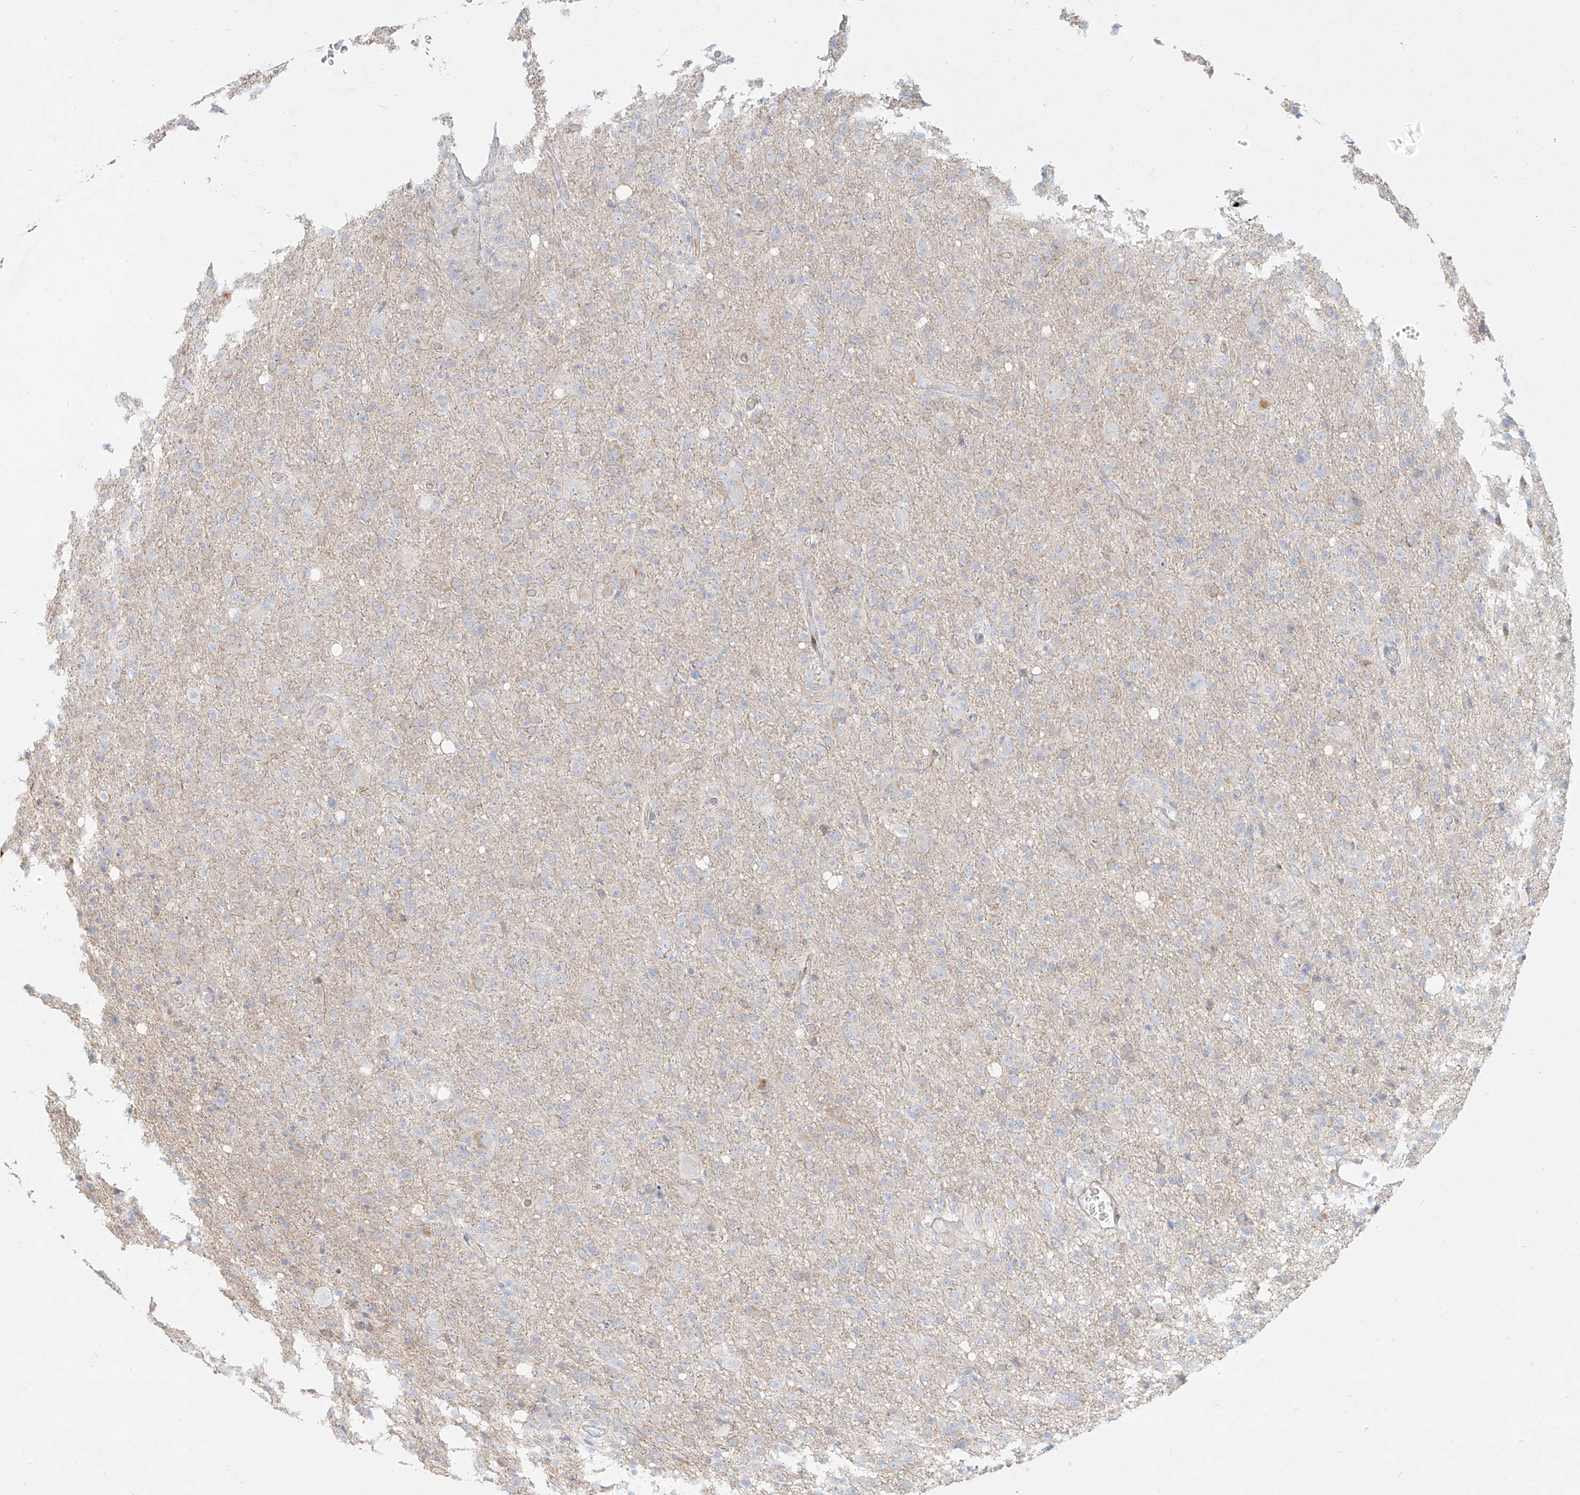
{"staining": {"intensity": "negative", "quantity": "none", "location": "none"}, "tissue": "glioma", "cell_type": "Tumor cells", "image_type": "cancer", "snomed": [{"axis": "morphology", "description": "Glioma, malignant, High grade"}, {"axis": "topography", "description": "Brain"}], "caption": "Photomicrograph shows no protein staining in tumor cells of malignant high-grade glioma tissue.", "gene": "MTX2", "patient": {"sex": "female", "age": 57}}